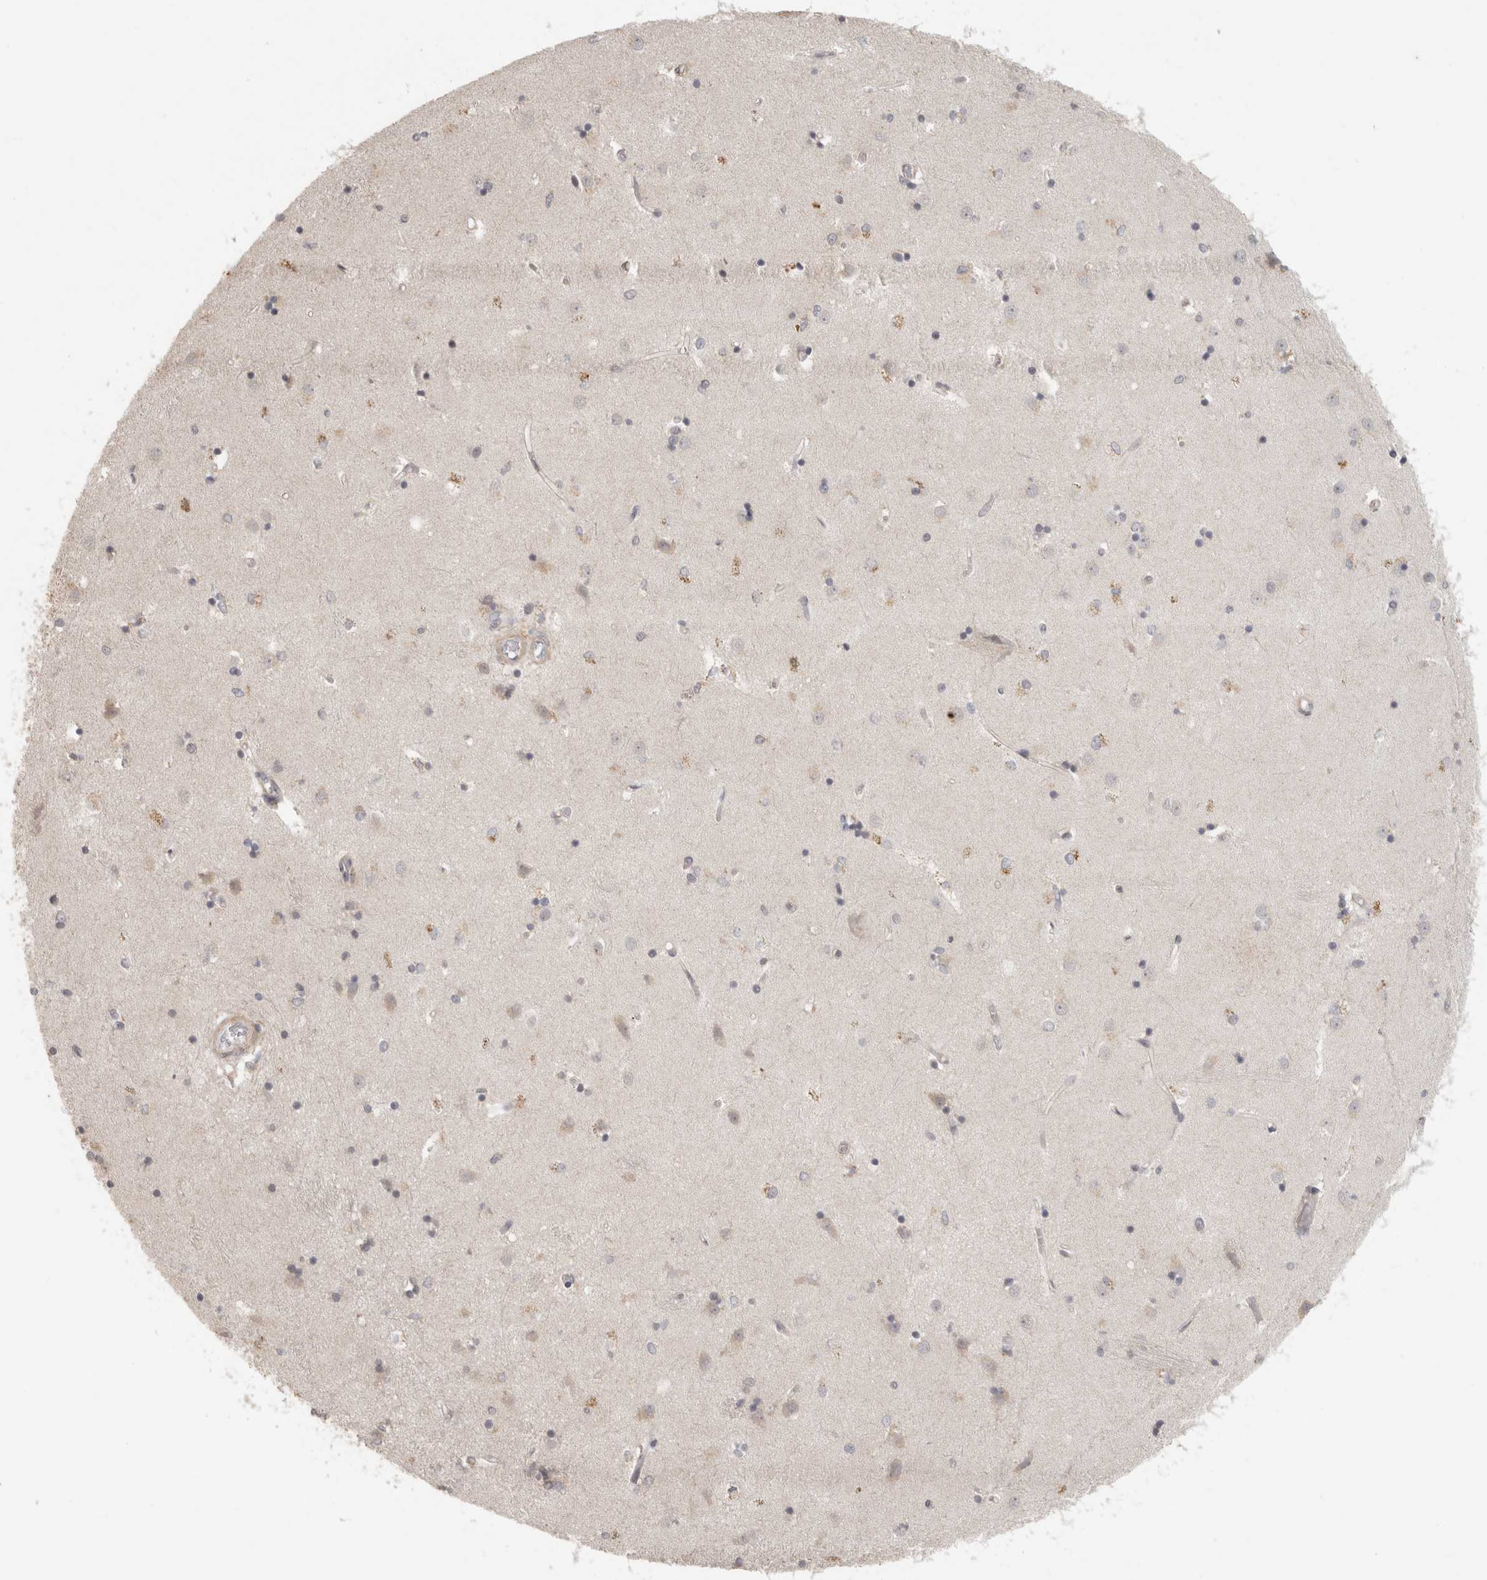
{"staining": {"intensity": "negative", "quantity": "none", "location": "none"}, "tissue": "caudate", "cell_type": "Glial cells", "image_type": "normal", "snomed": [{"axis": "morphology", "description": "Normal tissue, NOS"}, {"axis": "topography", "description": "Lateral ventricle wall"}], "caption": "Immunohistochemistry micrograph of normal caudate: caudate stained with DAB (3,3'-diaminobenzidine) reveals no significant protein expression in glial cells. (DAB immunohistochemistry (IHC) with hematoxylin counter stain).", "gene": "HAVCR2", "patient": {"sex": "male", "age": 45}}